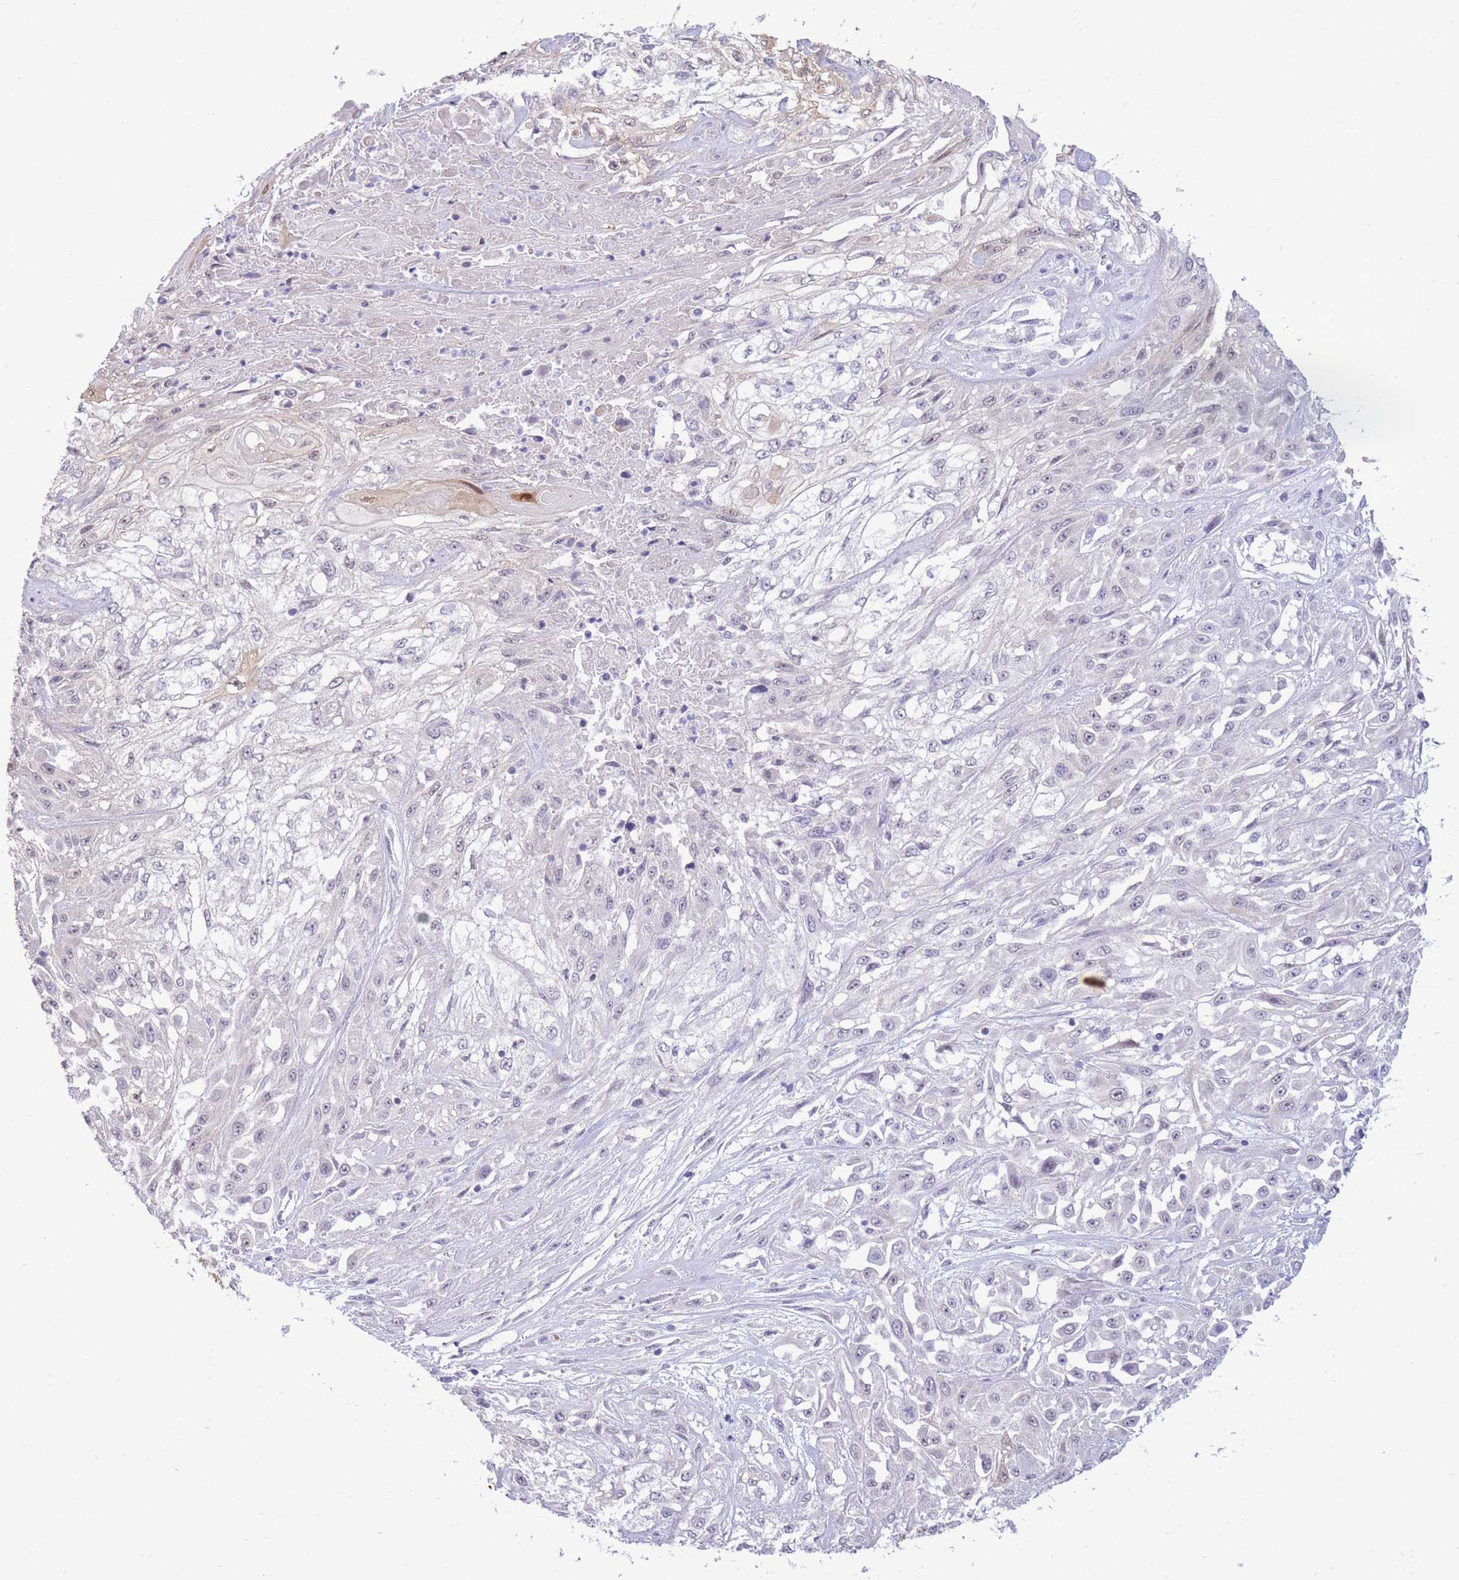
{"staining": {"intensity": "negative", "quantity": "none", "location": "none"}, "tissue": "skin cancer", "cell_type": "Tumor cells", "image_type": "cancer", "snomed": [{"axis": "morphology", "description": "Squamous cell carcinoma, NOS"}, {"axis": "morphology", "description": "Squamous cell carcinoma, metastatic, NOS"}, {"axis": "topography", "description": "Skin"}, {"axis": "topography", "description": "Lymph node"}], "caption": "High magnification brightfield microscopy of skin metastatic squamous cell carcinoma stained with DAB (3,3'-diaminobenzidine) (brown) and counterstained with hematoxylin (blue): tumor cells show no significant staining.", "gene": "FBXO46", "patient": {"sex": "male", "age": 75}}